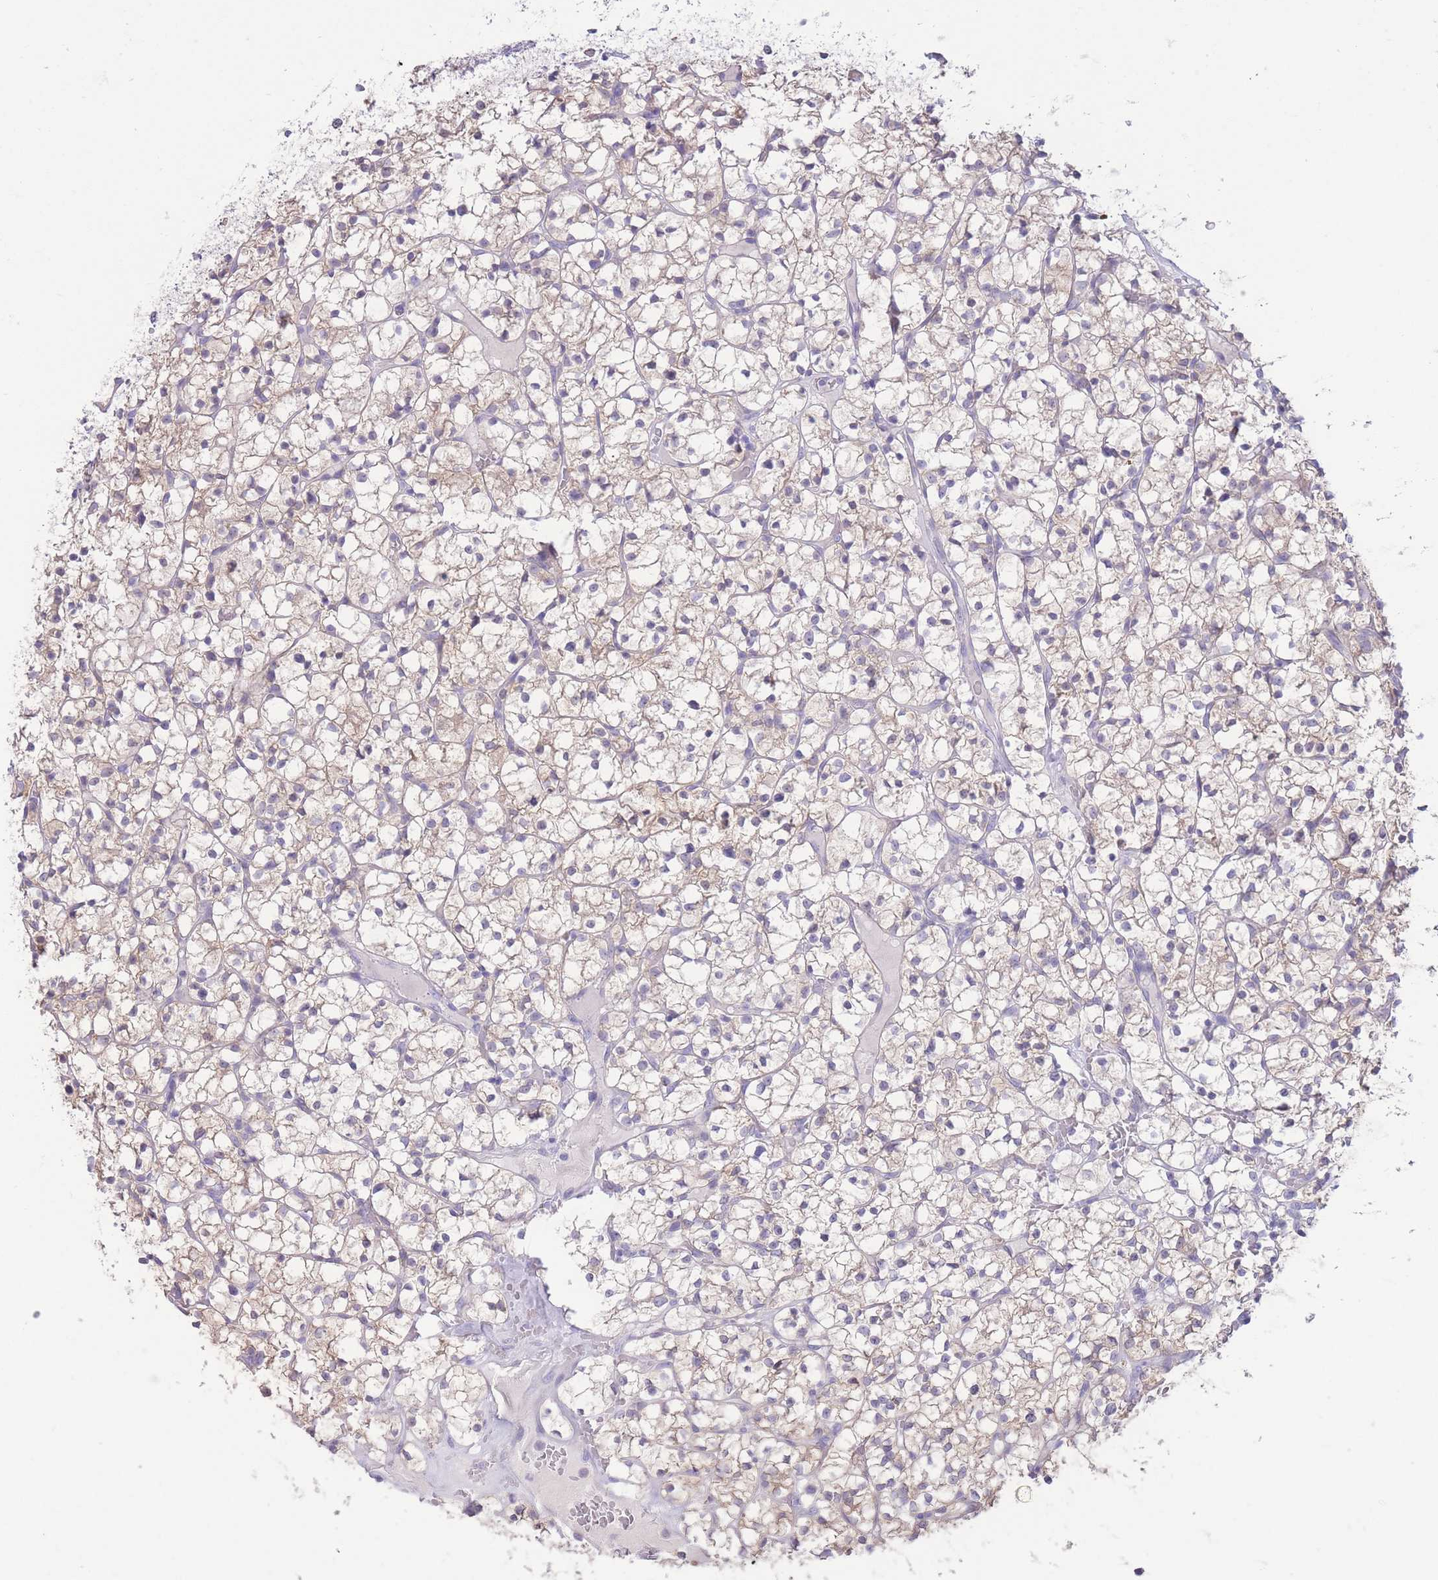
{"staining": {"intensity": "weak", "quantity": "25%-75%", "location": "cytoplasmic/membranous"}, "tissue": "renal cancer", "cell_type": "Tumor cells", "image_type": "cancer", "snomed": [{"axis": "morphology", "description": "Adenocarcinoma, NOS"}, {"axis": "topography", "description": "Kidney"}], "caption": "Human renal adenocarcinoma stained for a protein (brown) reveals weak cytoplasmic/membranous positive staining in about 25%-75% of tumor cells.", "gene": "FAH", "patient": {"sex": "female", "age": 64}}